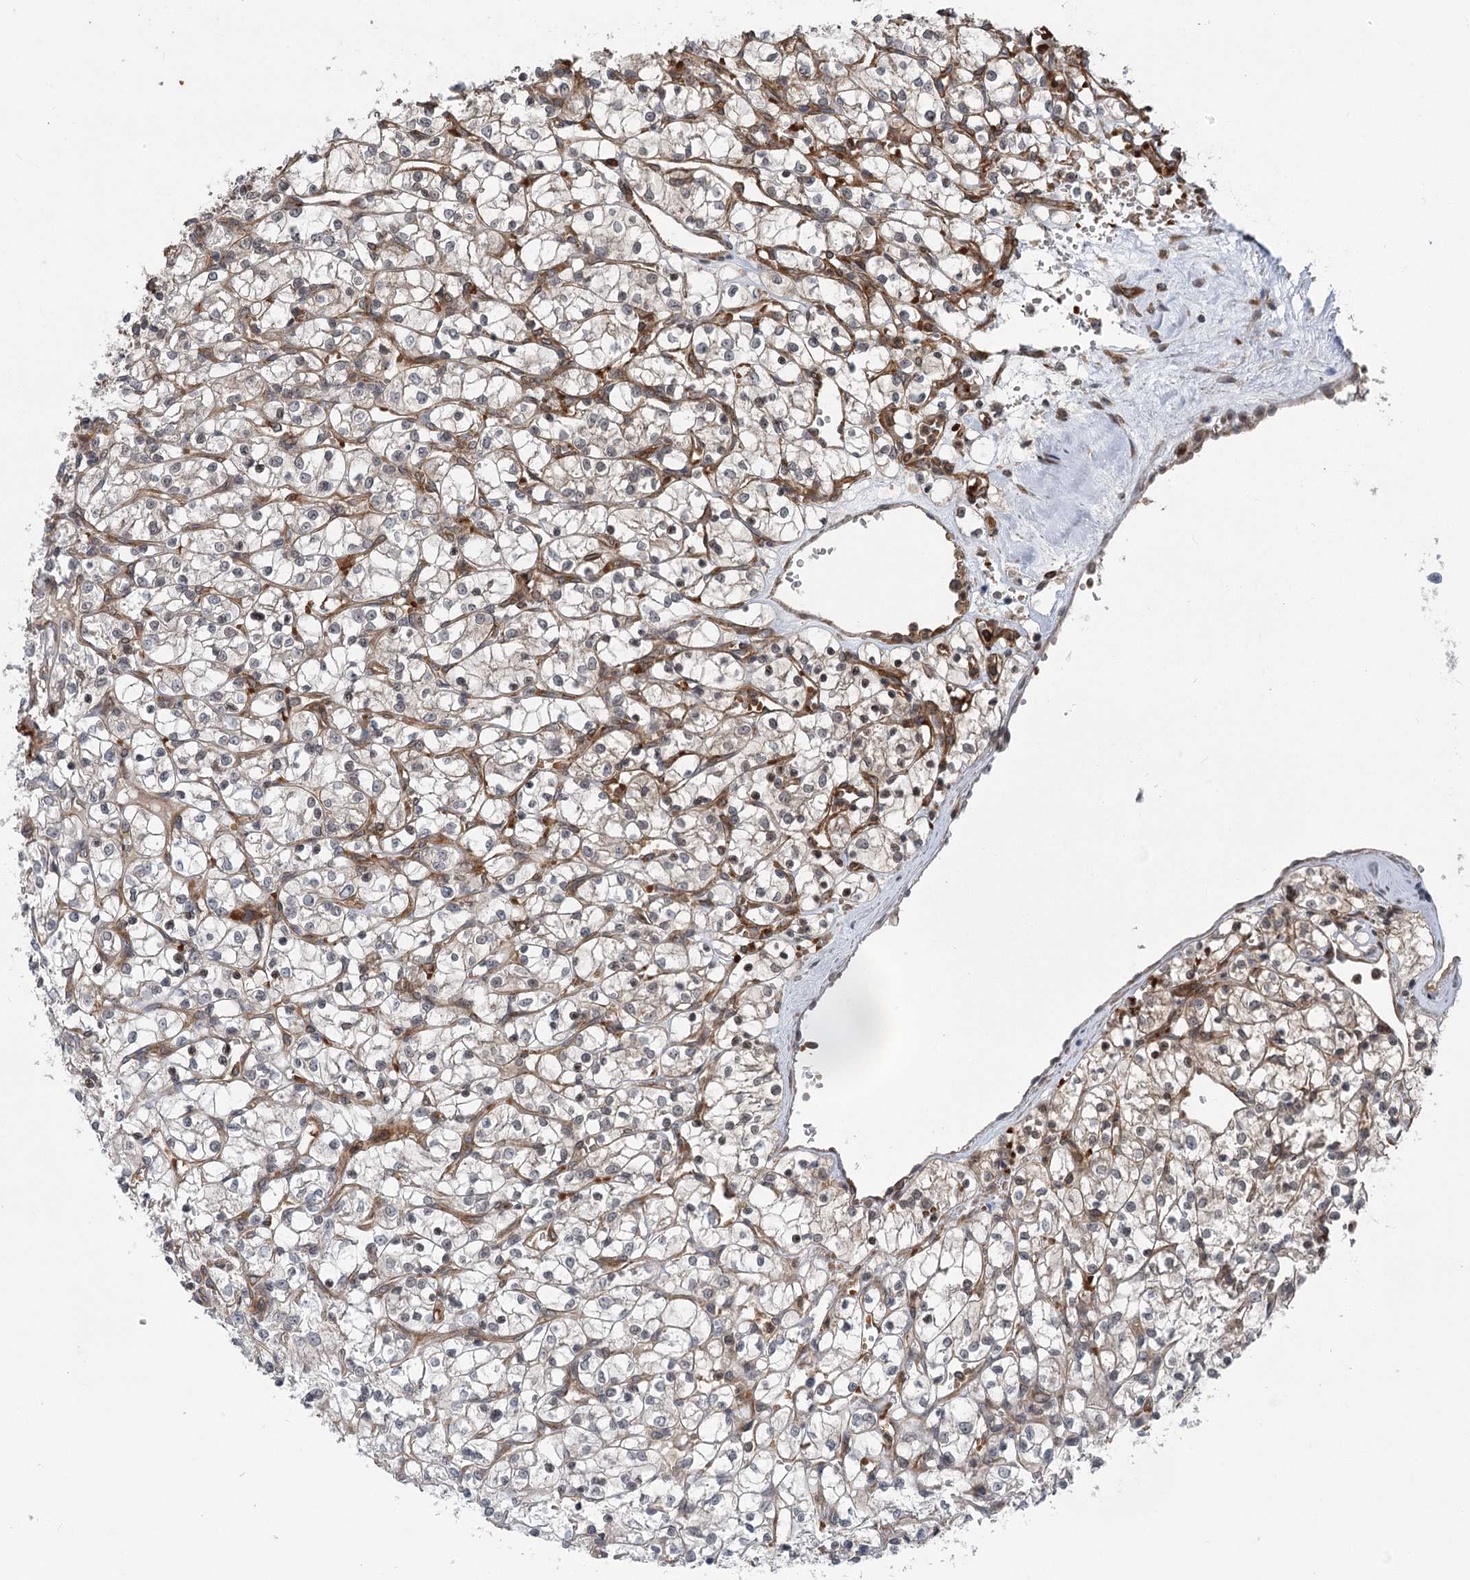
{"staining": {"intensity": "weak", "quantity": "25%-75%", "location": "cytoplasmic/membranous"}, "tissue": "renal cancer", "cell_type": "Tumor cells", "image_type": "cancer", "snomed": [{"axis": "morphology", "description": "Adenocarcinoma, NOS"}, {"axis": "topography", "description": "Kidney"}], "caption": "A high-resolution histopathology image shows immunohistochemistry staining of renal cancer, which exhibits weak cytoplasmic/membranous staining in approximately 25%-75% of tumor cells.", "gene": "IQSEC1", "patient": {"sex": "female", "age": 69}}